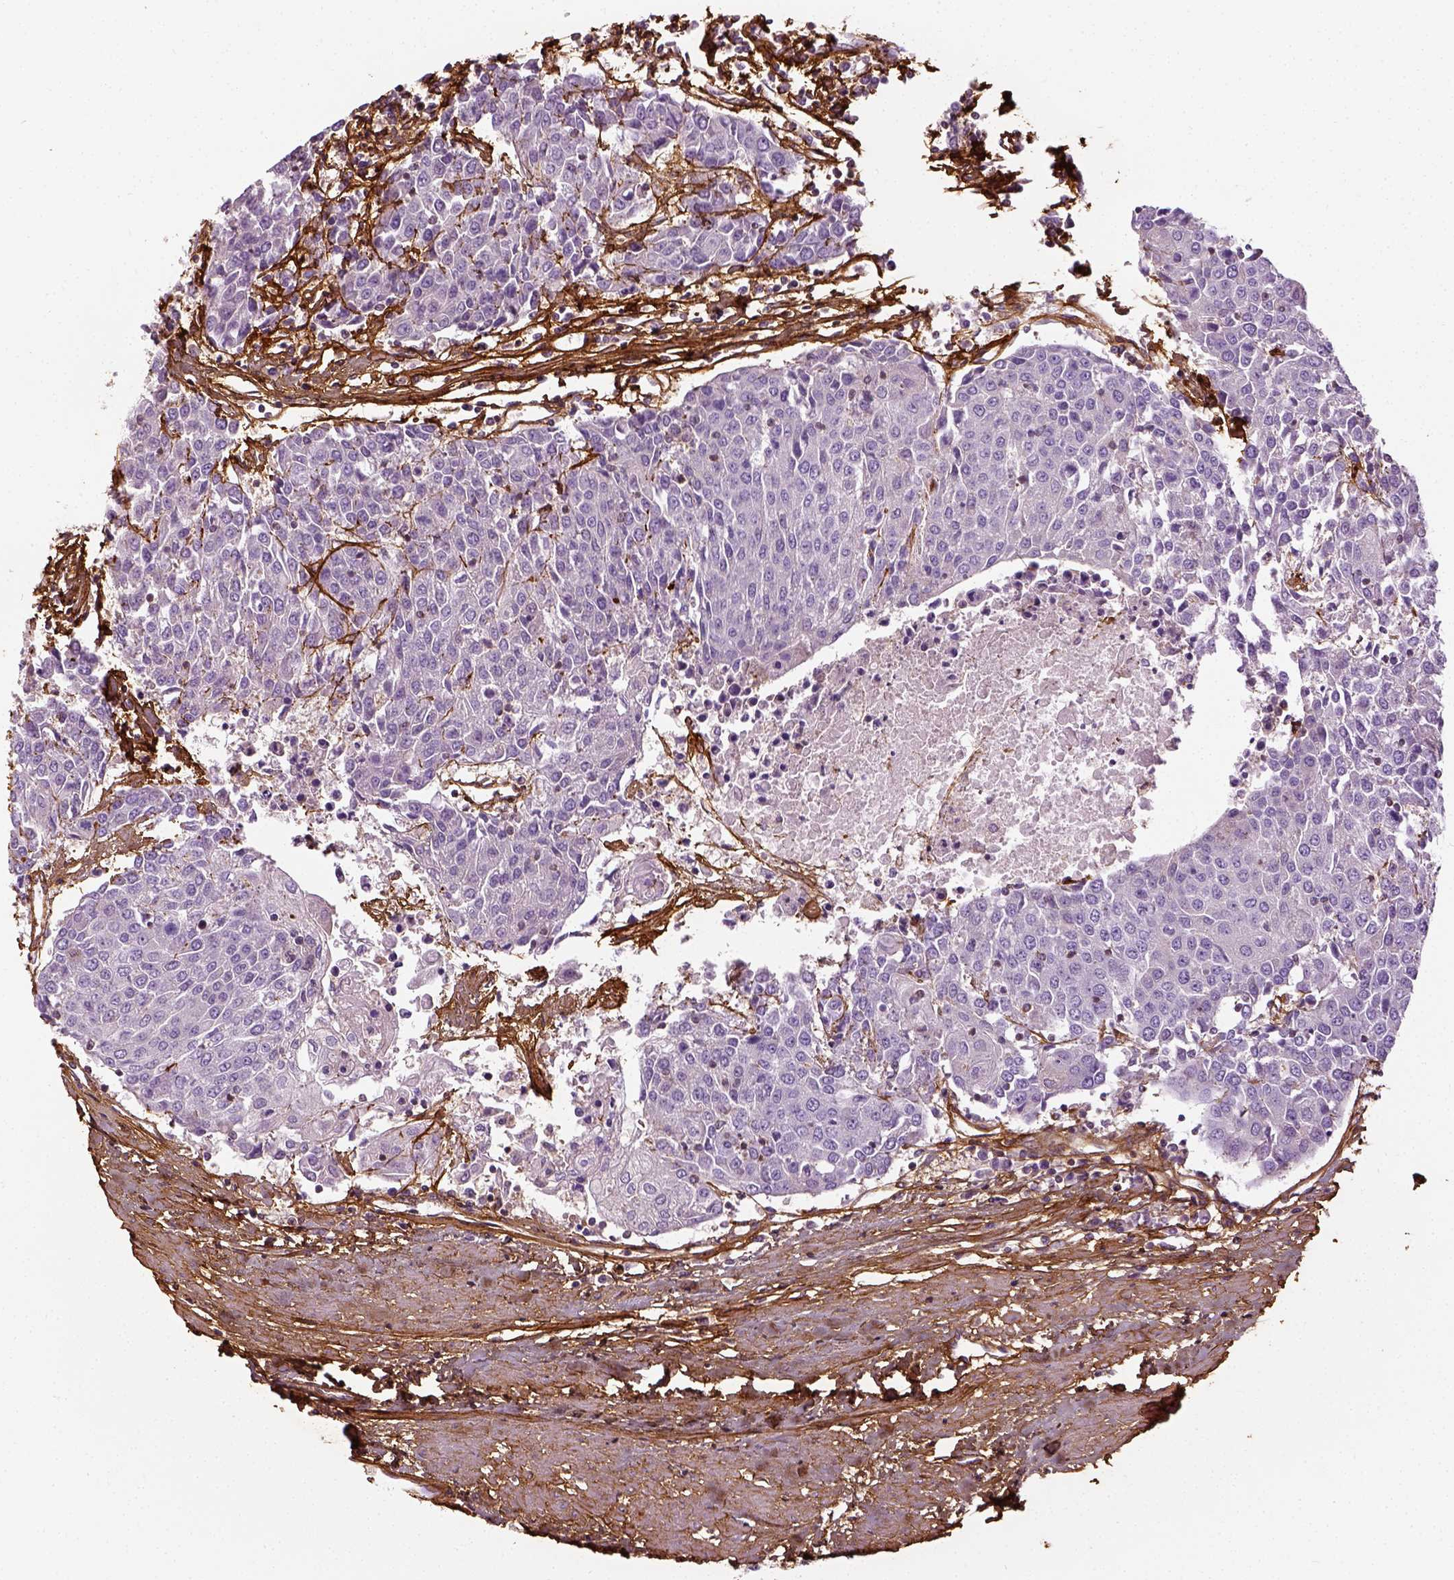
{"staining": {"intensity": "negative", "quantity": "none", "location": "none"}, "tissue": "urothelial cancer", "cell_type": "Tumor cells", "image_type": "cancer", "snomed": [{"axis": "morphology", "description": "Urothelial carcinoma, High grade"}, {"axis": "topography", "description": "Urinary bladder"}], "caption": "The image exhibits no significant positivity in tumor cells of urothelial cancer. (DAB immunohistochemistry with hematoxylin counter stain).", "gene": "COL6A2", "patient": {"sex": "female", "age": 85}}